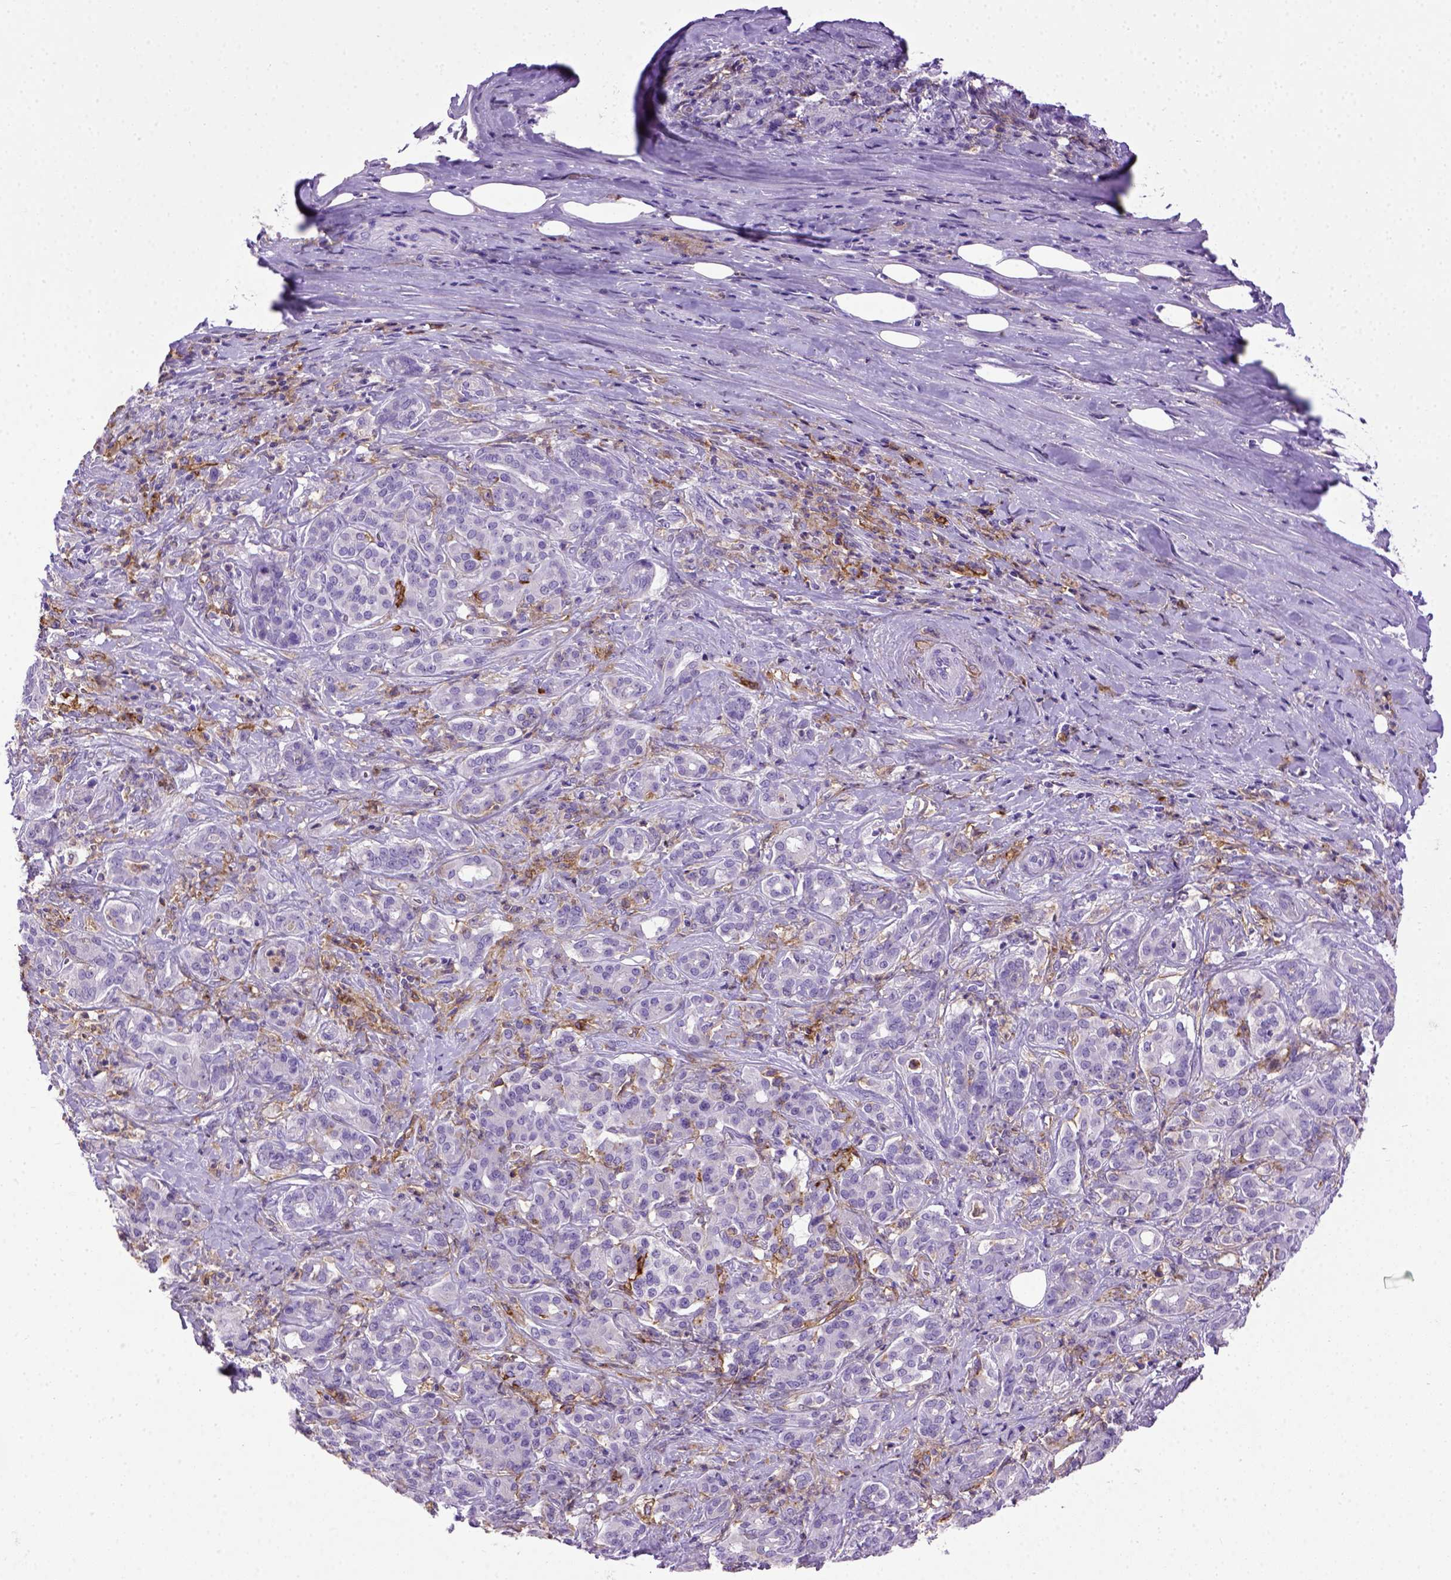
{"staining": {"intensity": "negative", "quantity": "none", "location": "none"}, "tissue": "pancreatic cancer", "cell_type": "Tumor cells", "image_type": "cancer", "snomed": [{"axis": "morphology", "description": "Normal tissue, NOS"}, {"axis": "morphology", "description": "Inflammation, NOS"}, {"axis": "morphology", "description": "Adenocarcinoma, NOS"}, {"axis": "topography", "description": "Pancreas"}], "caption": "This is an IHC histopathology image of pancreatic cancer. There is no expression in tumor cells.", "gene": "ITGAX", "patient": {"sex": "male", "age": 57}}